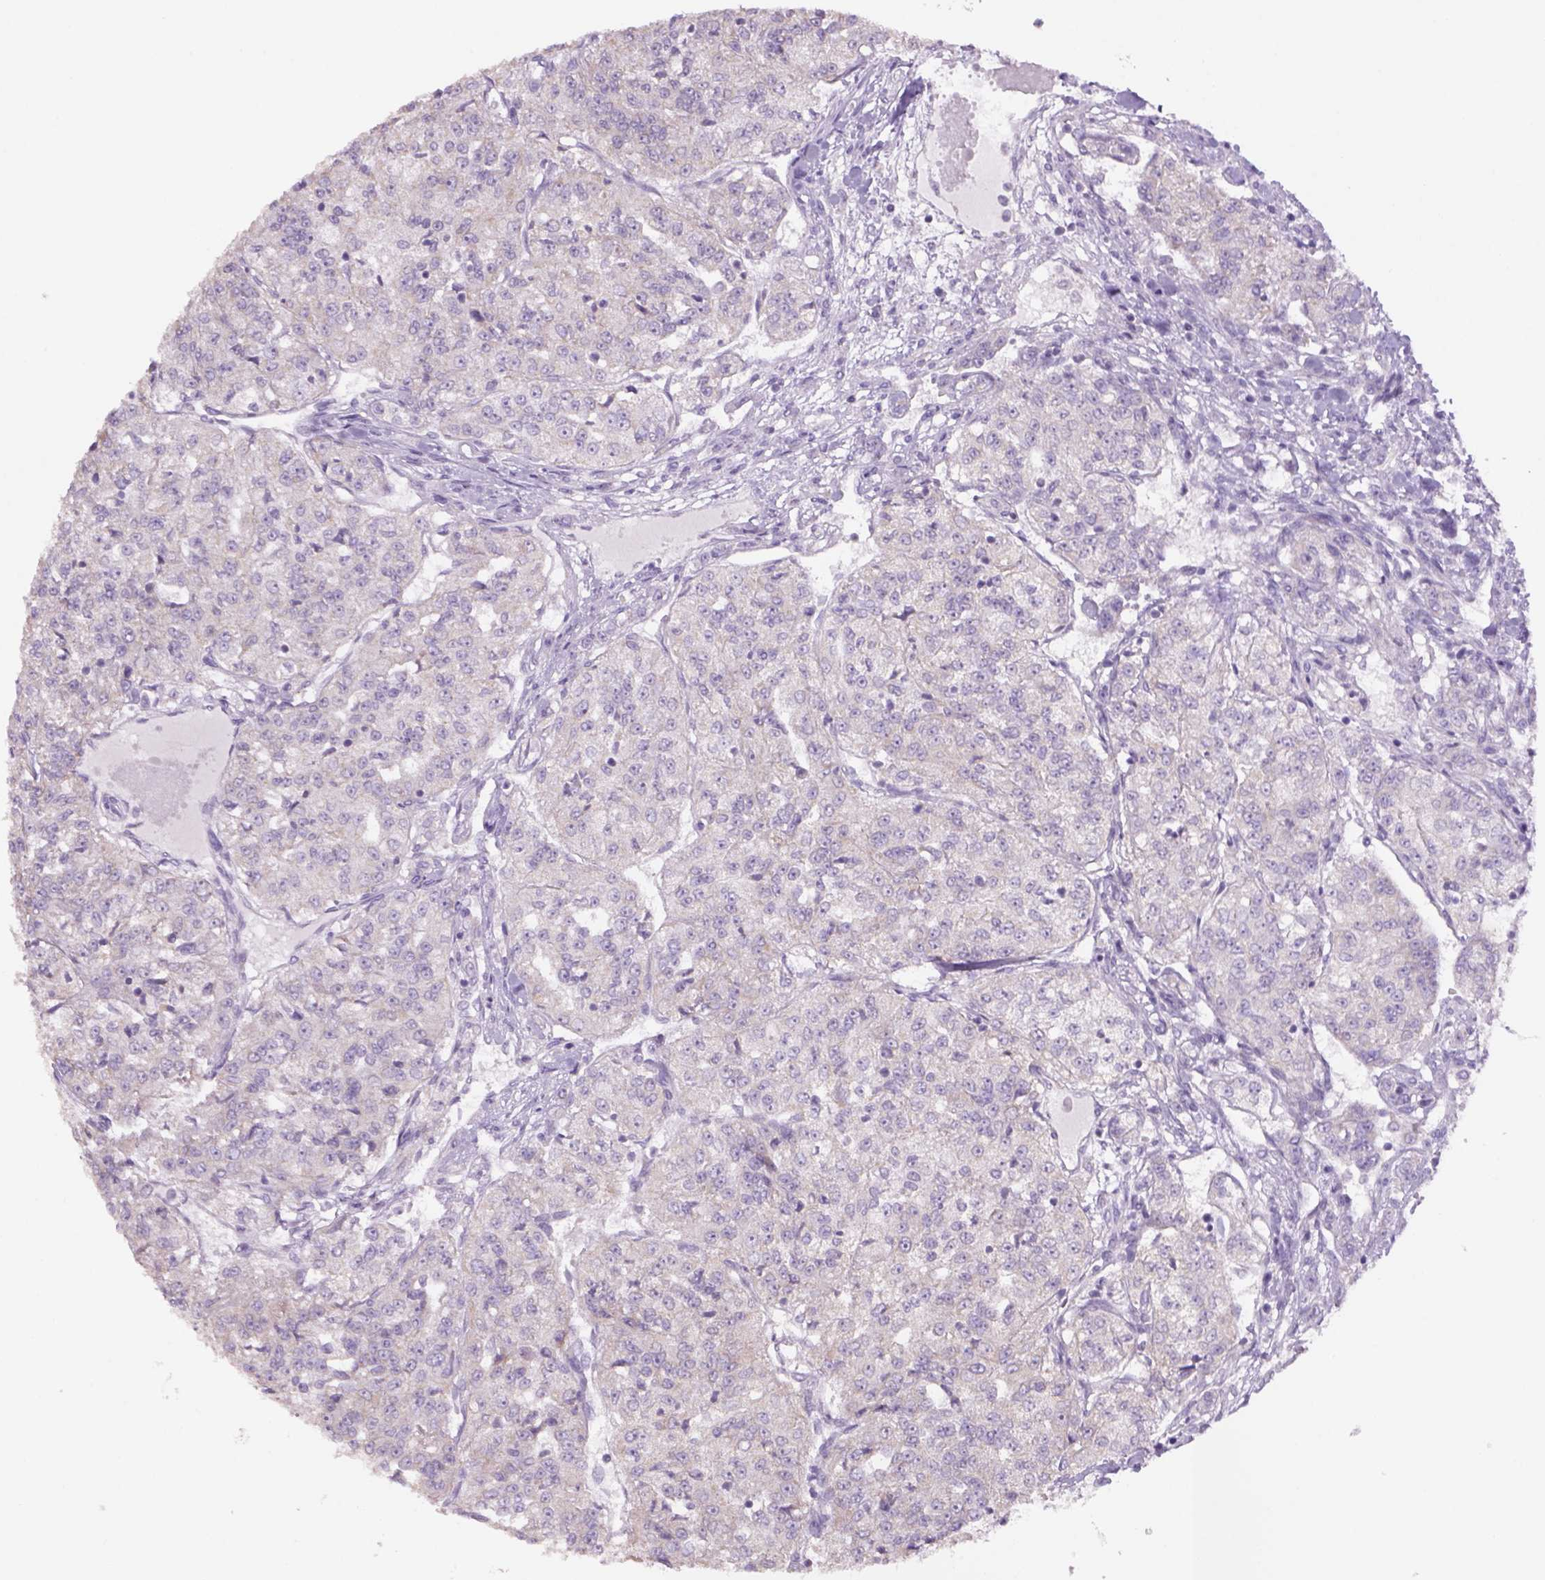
{"staining": {"intensity": "negative", "quantity": "none", "location": "none"}, "tissue": "renal cancer", "cell_type": "Tumor cells", "image_type": "cancer", "snomed": [{"axis": "morphology", "description": "Adenocarcinoma, NOS"}, {"axis": "topography", "description": "Kidney"}], "caption": "Tumor cells show no significant protein positivity in renal cancer. Brightfield microscopy of immunohistochemistry (IHC) stained with DAB (3,3'-diaminobenzidine) (brown) and hematoxylin (blue), captured at high magnification.", "gene": "ADGRV1", "patient": {"sex": "female", "age": 63}}